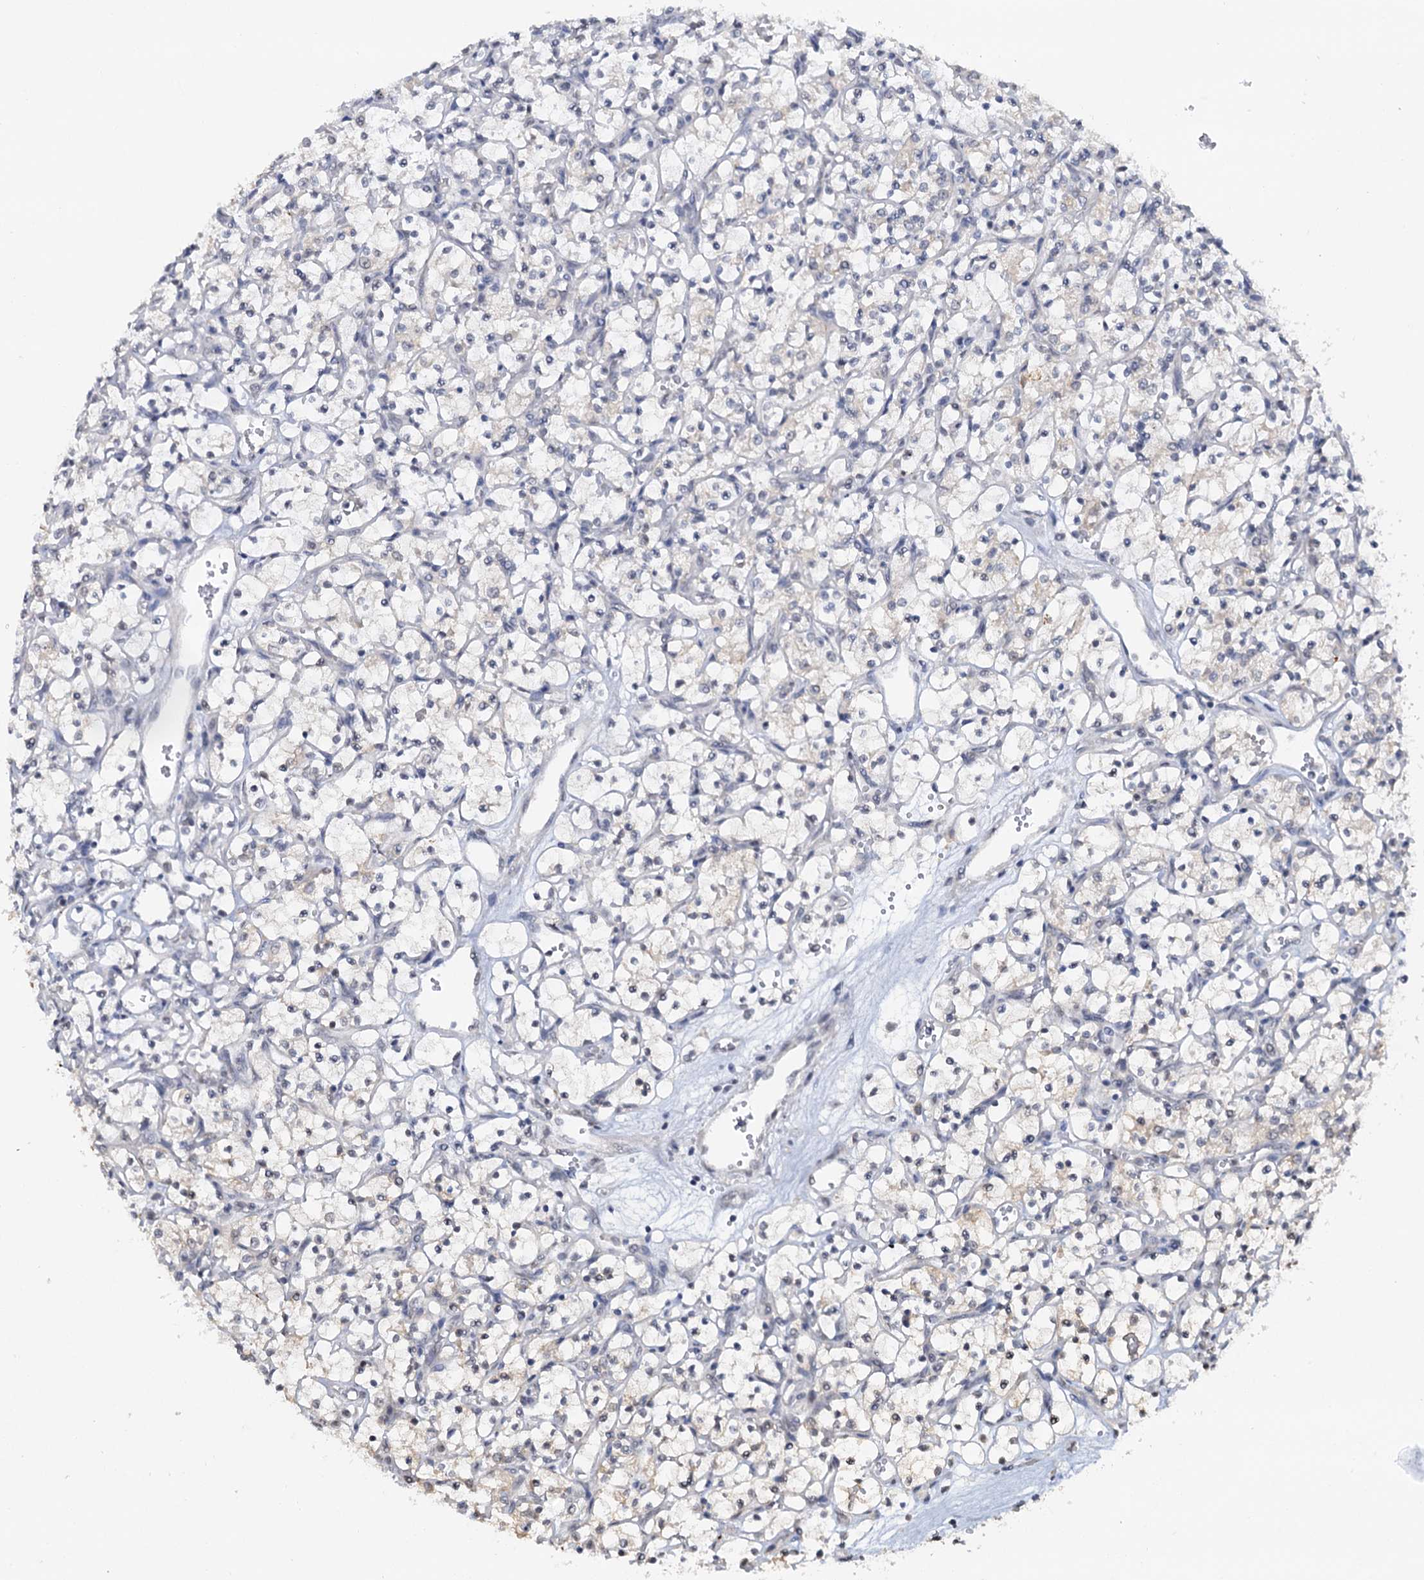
{"staining": {"intensity": "negative", "quantity": "none", "location": "none"}, "tissue": "renal cancer", "cell_type": "Tumor cells", "image_type": "cancer", "snomed": [{"axis": "morphology", "description": "Adenocarcinoma, NOS"}, {"axis": "topography", "description": "Kidney"}], "caption": "DAB (3,3'-diaminobenzidine) immunohistochemical staining of human renal cancer (adenocarcinoma) demonstrates no significant staining in tumor cells.", "gene": "NAT10", "patient": {"sex": "female", "age": 69}}